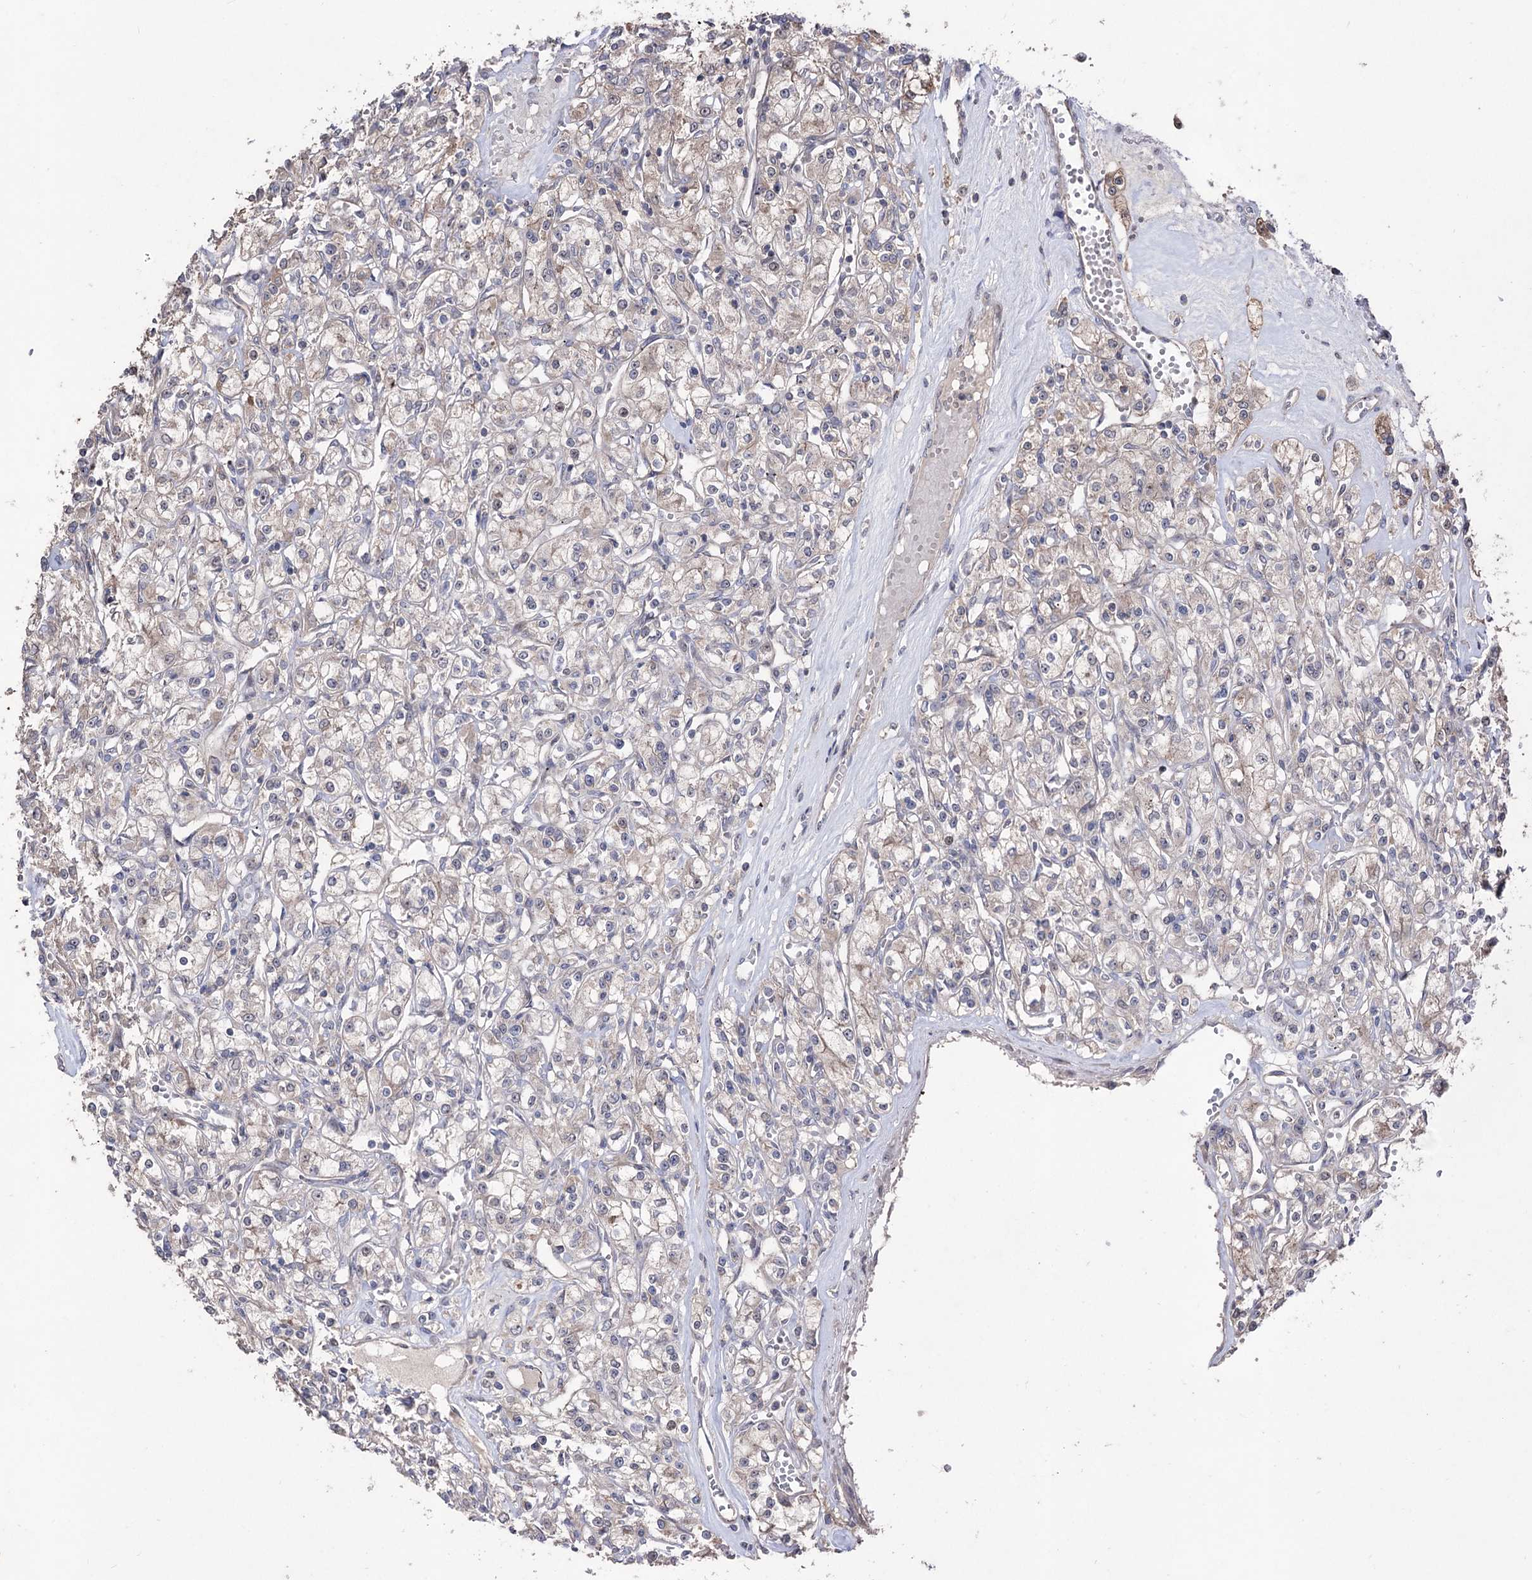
{"staining": {"intensity": "weak", "quantity": "<25%", "location": "cytoplasmic/membranous"}, "tissue": "renal cancer", "cell_type": "Tumor cells", "image_type": "cancer", "snomed": [{"axis": "morphology", "description": "Adenocarcinoma, NOS"}, {"axis": "topography", "description": "Kidney"}], "caption": "Image shows no significant protein positivity in tumor cells of renal adenocarcinoma.", "gene": "CPNE8", "patient": {"sex": "female", "age": 59}}